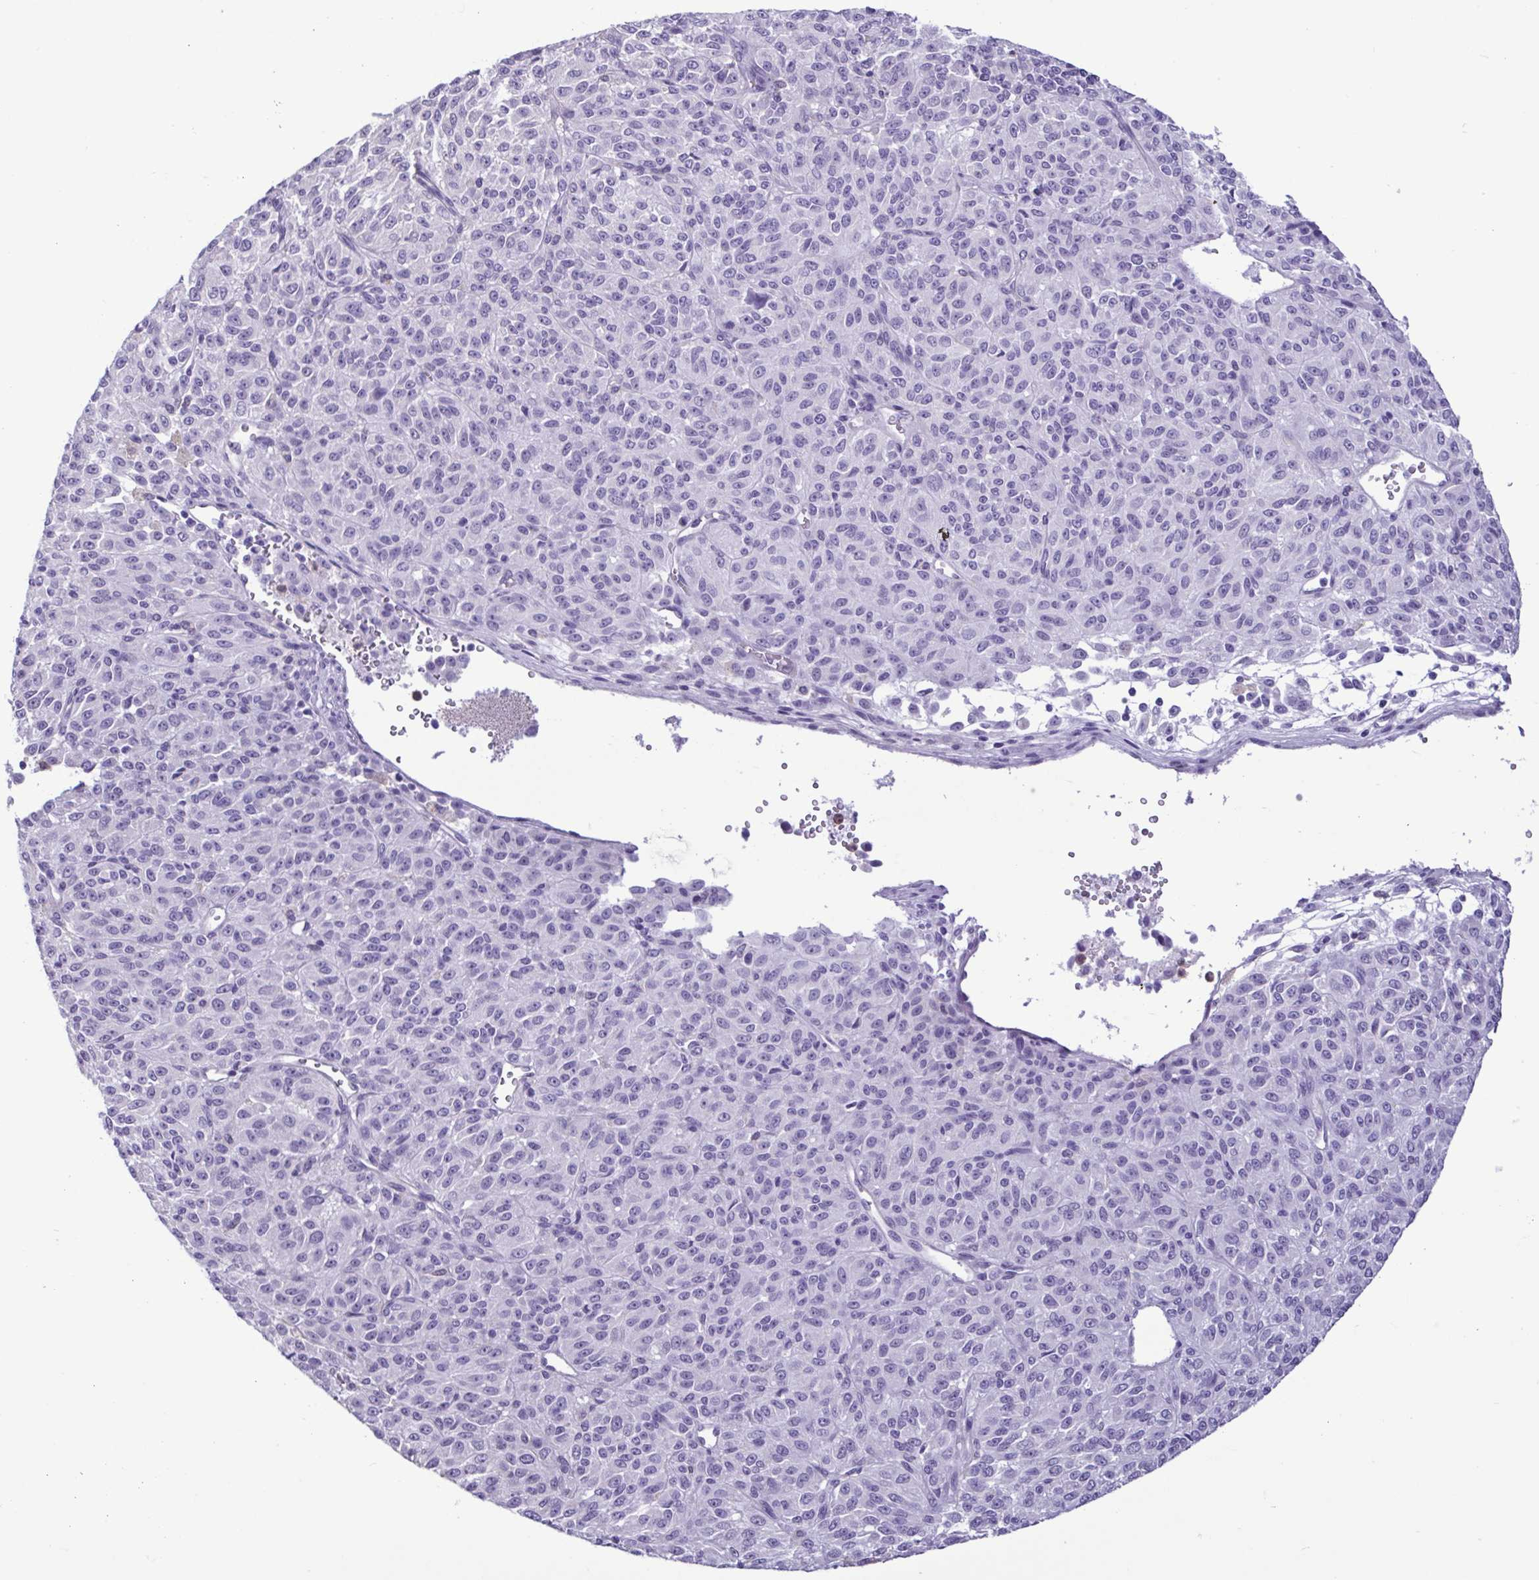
{"staining": {"intensity": "negative", "quantity": "none", "location": "none"}, "tissue": "melanoma", "cell_type": "Tumor cells", "image_type": "cancer", "snomed": [{"axis": "morphology", "description": "Malignant melanoma, Metastatic site"}, {"axis": "topography", "description": "Brain"}], "caption": "An image of human melanoma is negative for staining in tumor cells.", "gene": "CBY2", "patient": {"sex": "female", "age": 56}}